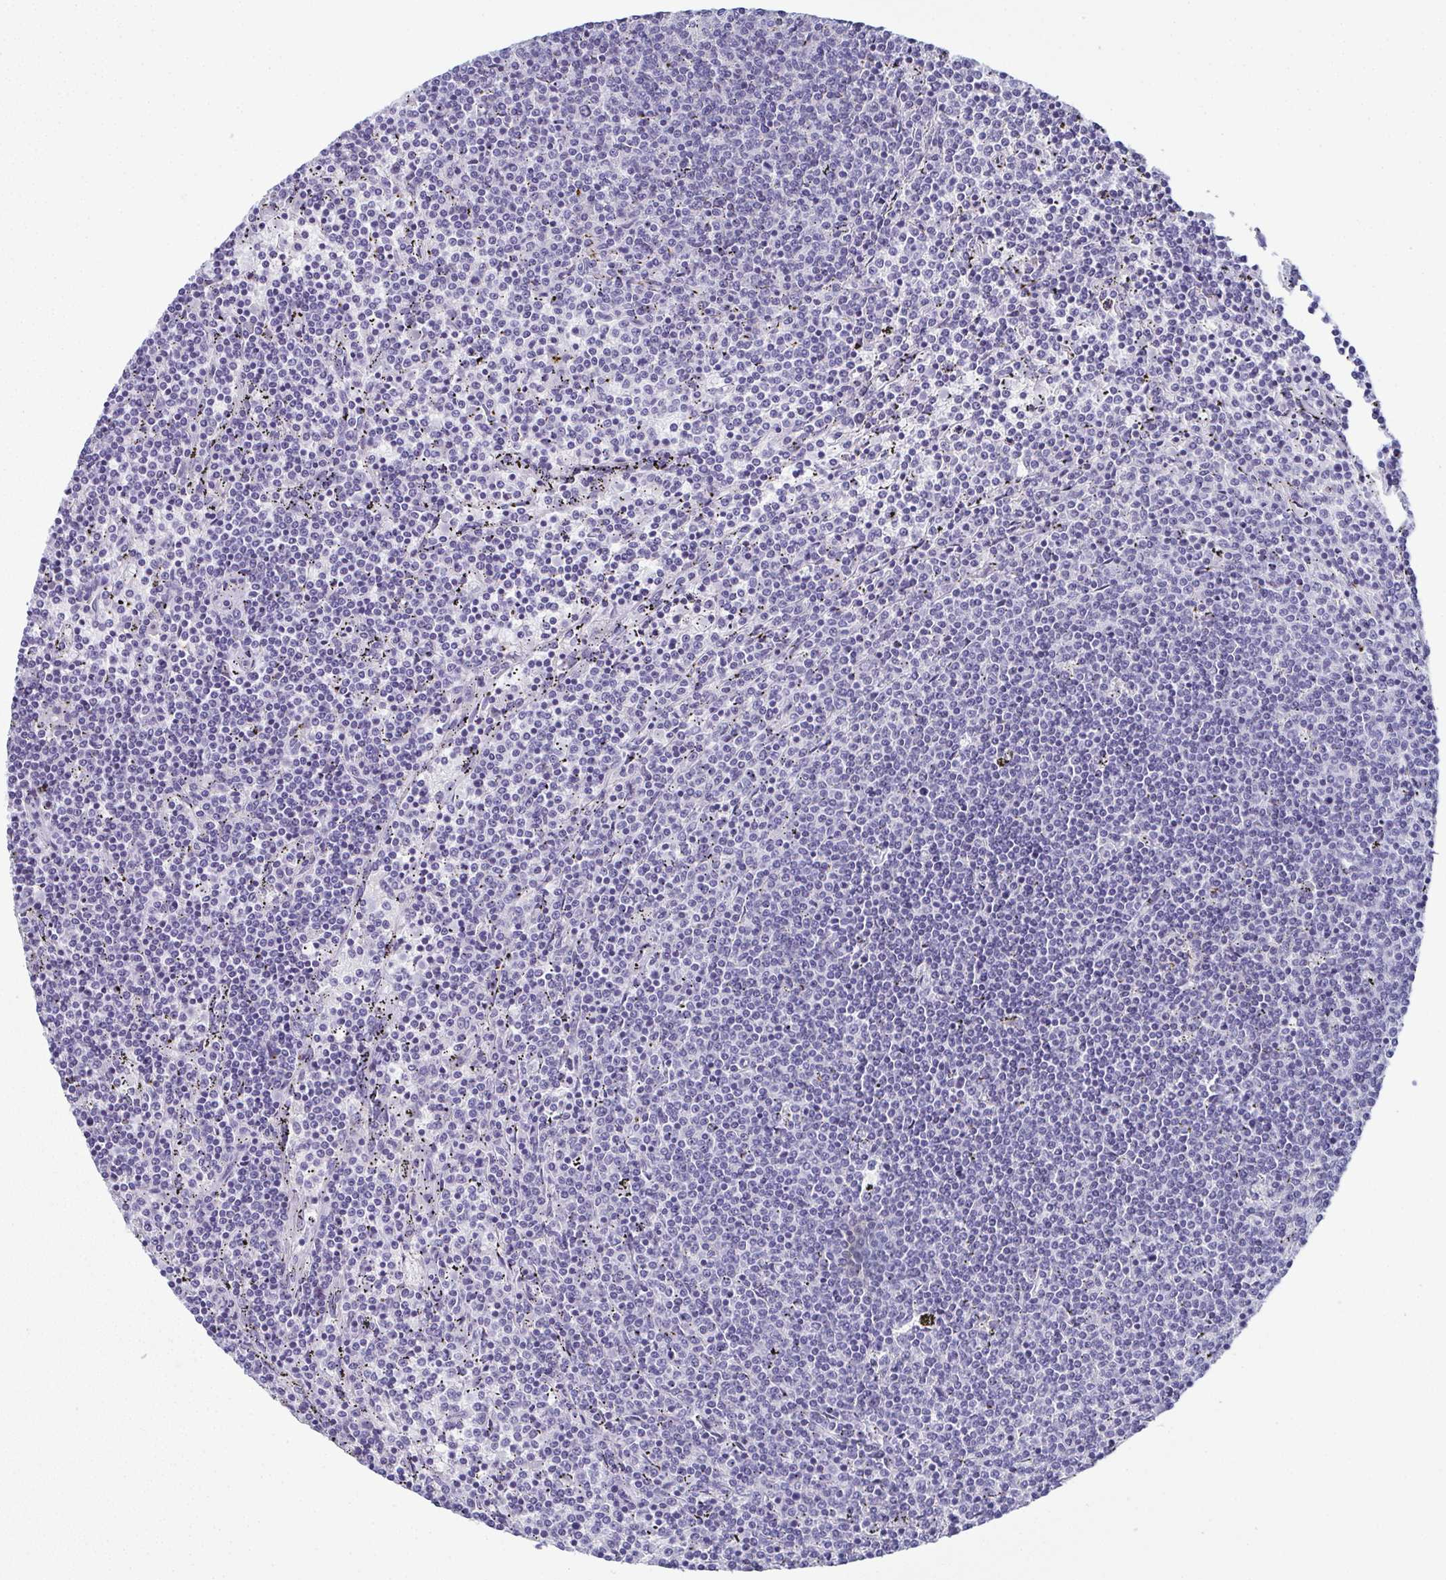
{"staining": {"intensity": "negative", "quantity": "none", "location": "none"}, "tissue": "lymphoma", "cell_type": "Tumor cells", "image_type": "cancer", "snomed": [{"axis": "morphology", "description": "Malignant lymphoma, non-Hodgkin's type, Low grade"}, {"axis": "topography", "description": "Spleen"}], "caption": "Low-grade malignant lymphoma, non-Hodgkin's type stained for a protein using immunohistochemistry (IHC) shows no expression tumor cells.", "gene": "SLC36A2", "patient": {"sex": "female", "age": 50}}